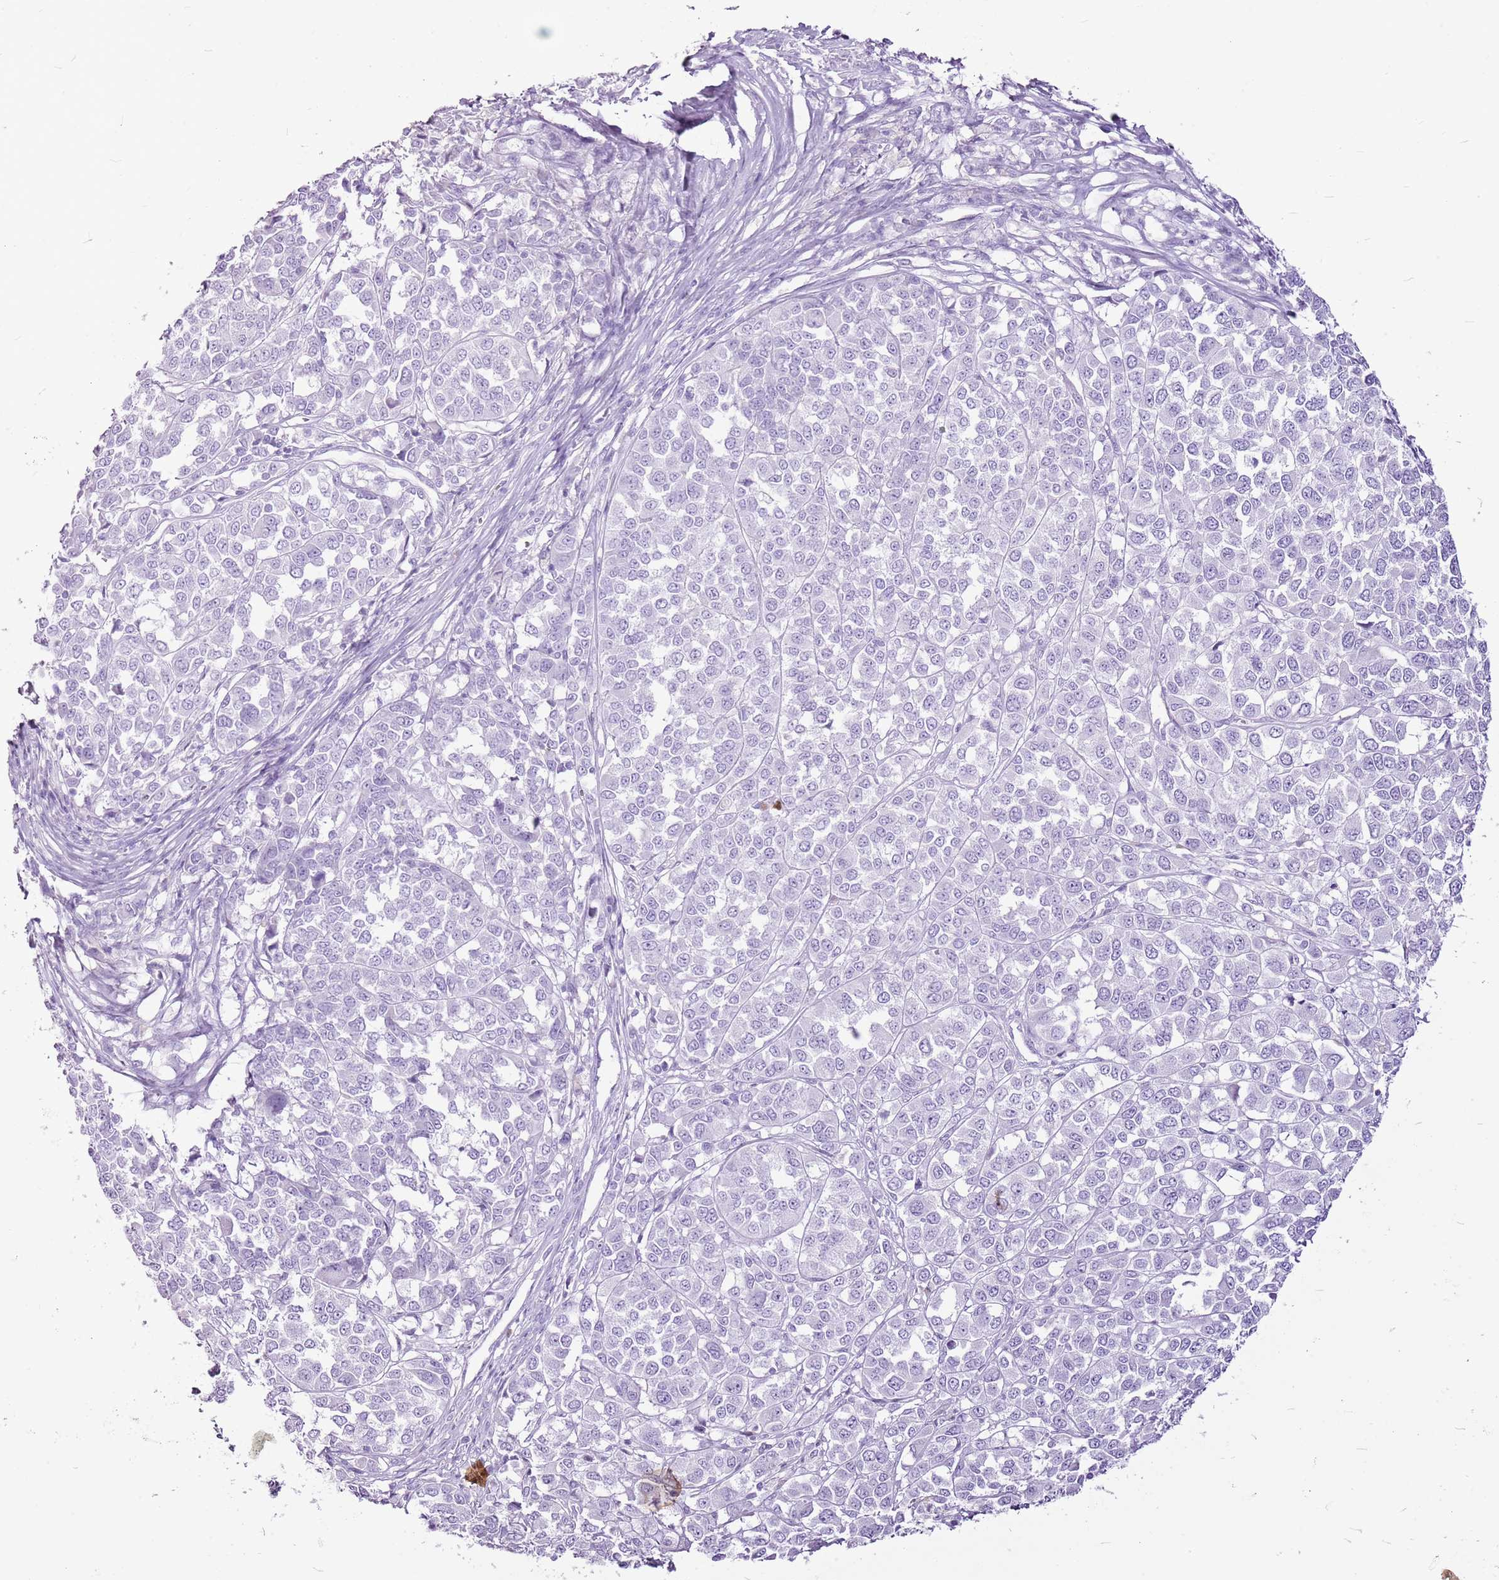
{"staining": {"intensity": "negative", "quantity": "none", "location": "none"}, "tissue": "melanoma", "cell_type": "Tumor cells", "image_type": "cancer", "snomed": [{"axis": "morphology", "description": "Malignant melanoma, Metastatic site"}, {"axis": "topography", "description": "Lymph node"}], "caption": "Immunohistochemistry (IHC) micrograph of human malignant melanoma (metastatic site) stained for a protein (brown), which exhibits no positivity in tumor cells.", "gene": "CNFN", "patient": {"sex": "male", "age": 44}}